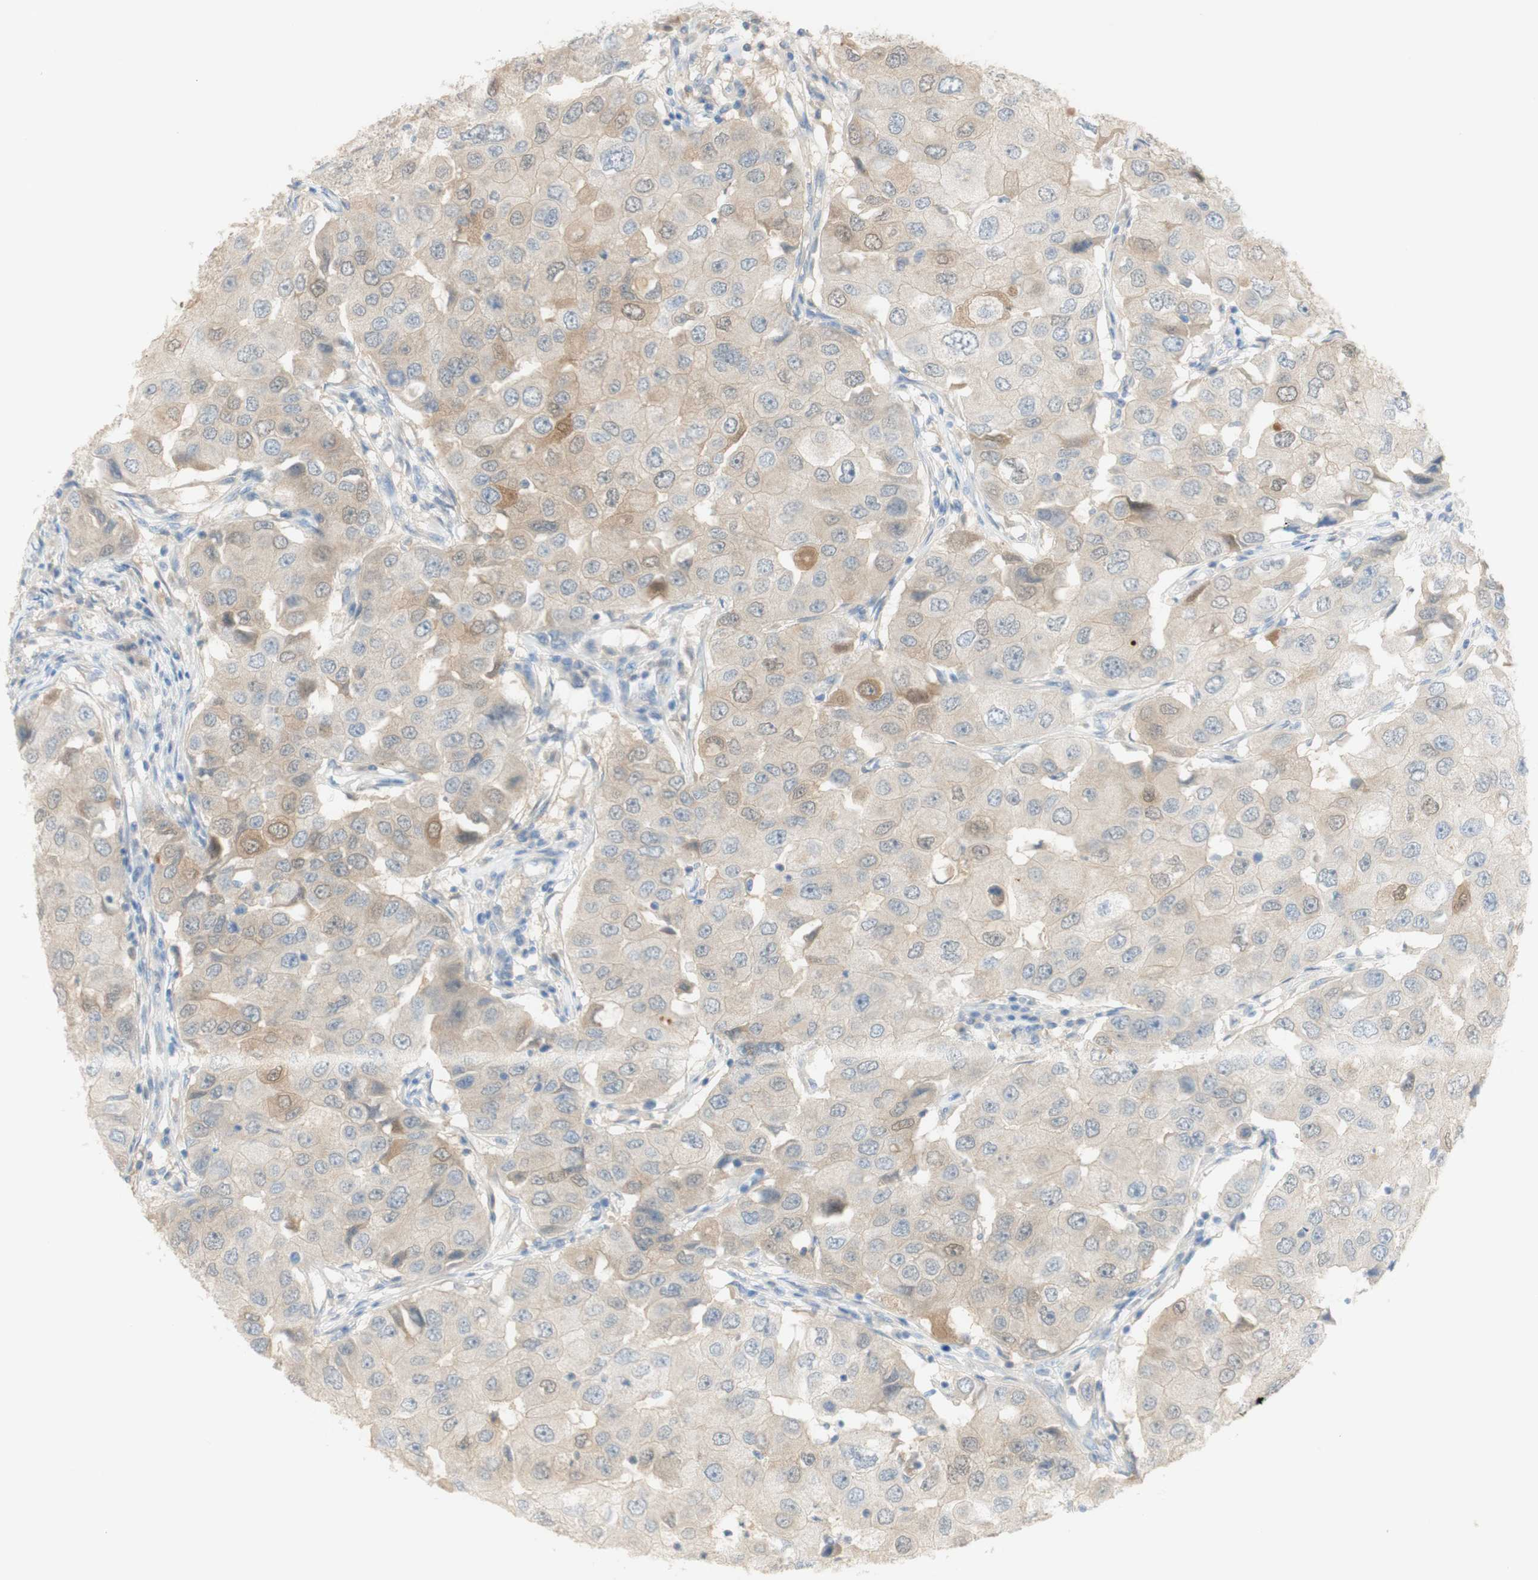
{"staining": {"intensity": "weak", "quantity": ">75%", "location": "nuclear"}, "tissue": "breast cancer", "cell_type": "Tumor cells", "image_type": "cancer", "snomed": [{"axis": "morphology", "description": "Duct carcinoma"}, {"axis": "topography", "description": "Breast"}], "caption": "Tumor cells display low levels of weak nuclear expression in about >75% of cells in human breast infiltrating ductal carcinoma. (DAB (3,3'-diaminobenzidine) IHC, brown staining for protein, blue staining for nuclei).", "gene": "SELENBP1", "patient": {"sex": "female", "age": 27}}